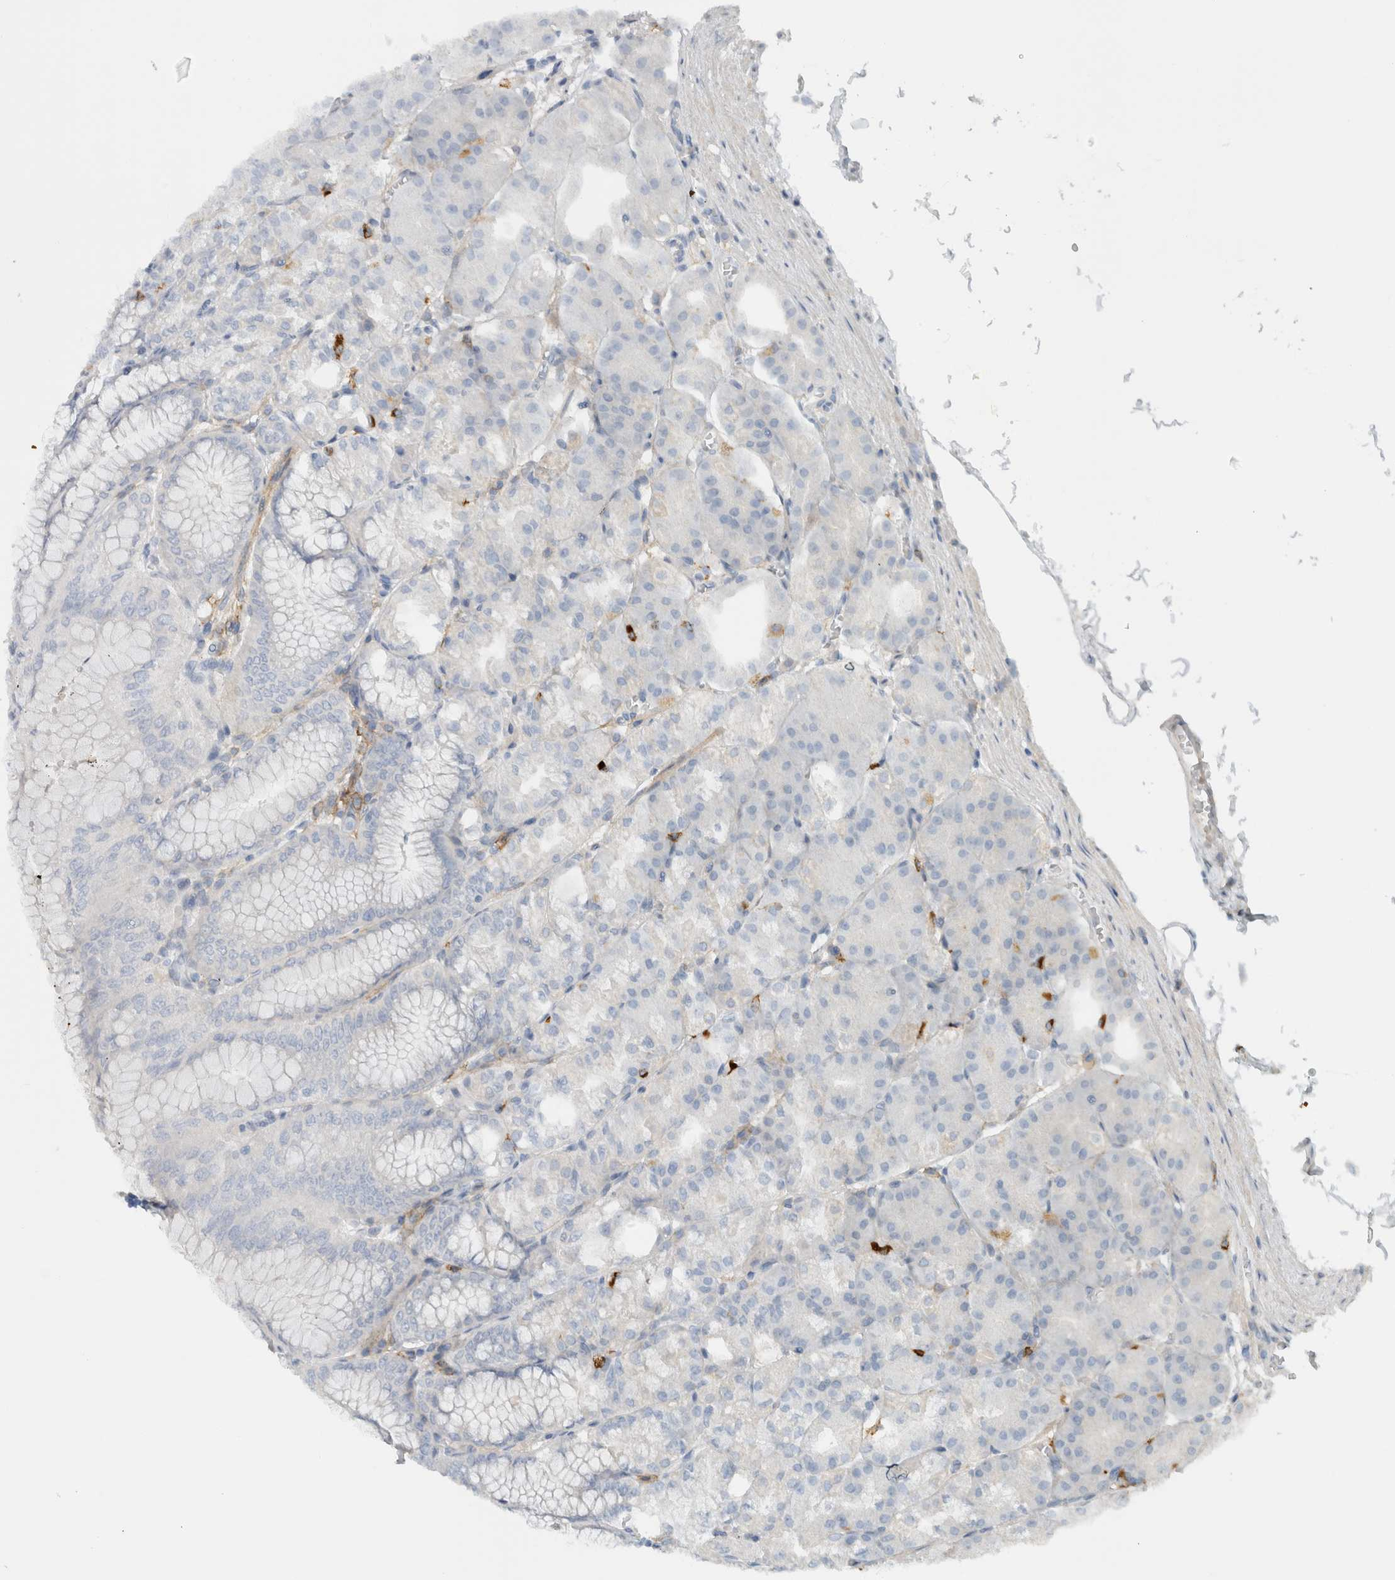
{"staining": {"intensity": "negative", "quantity": "none", "location": "none"}, "tissue": "stomach", "cell_type": "Glandular cells", "image_type": "normal", "snomed": [{"axis": "morphology", "description": "Normal tissue, NOS"}, {"axis": "topography", "description": "Stomach, lower"}], "caption": "A high-resolution photomicrograph shows IHC staining of unremarkable stomach, which shows no significant positivity in glandular cells.", "gene": "ERCC6L2", "patient": {"sex": "male", "age": 71}}